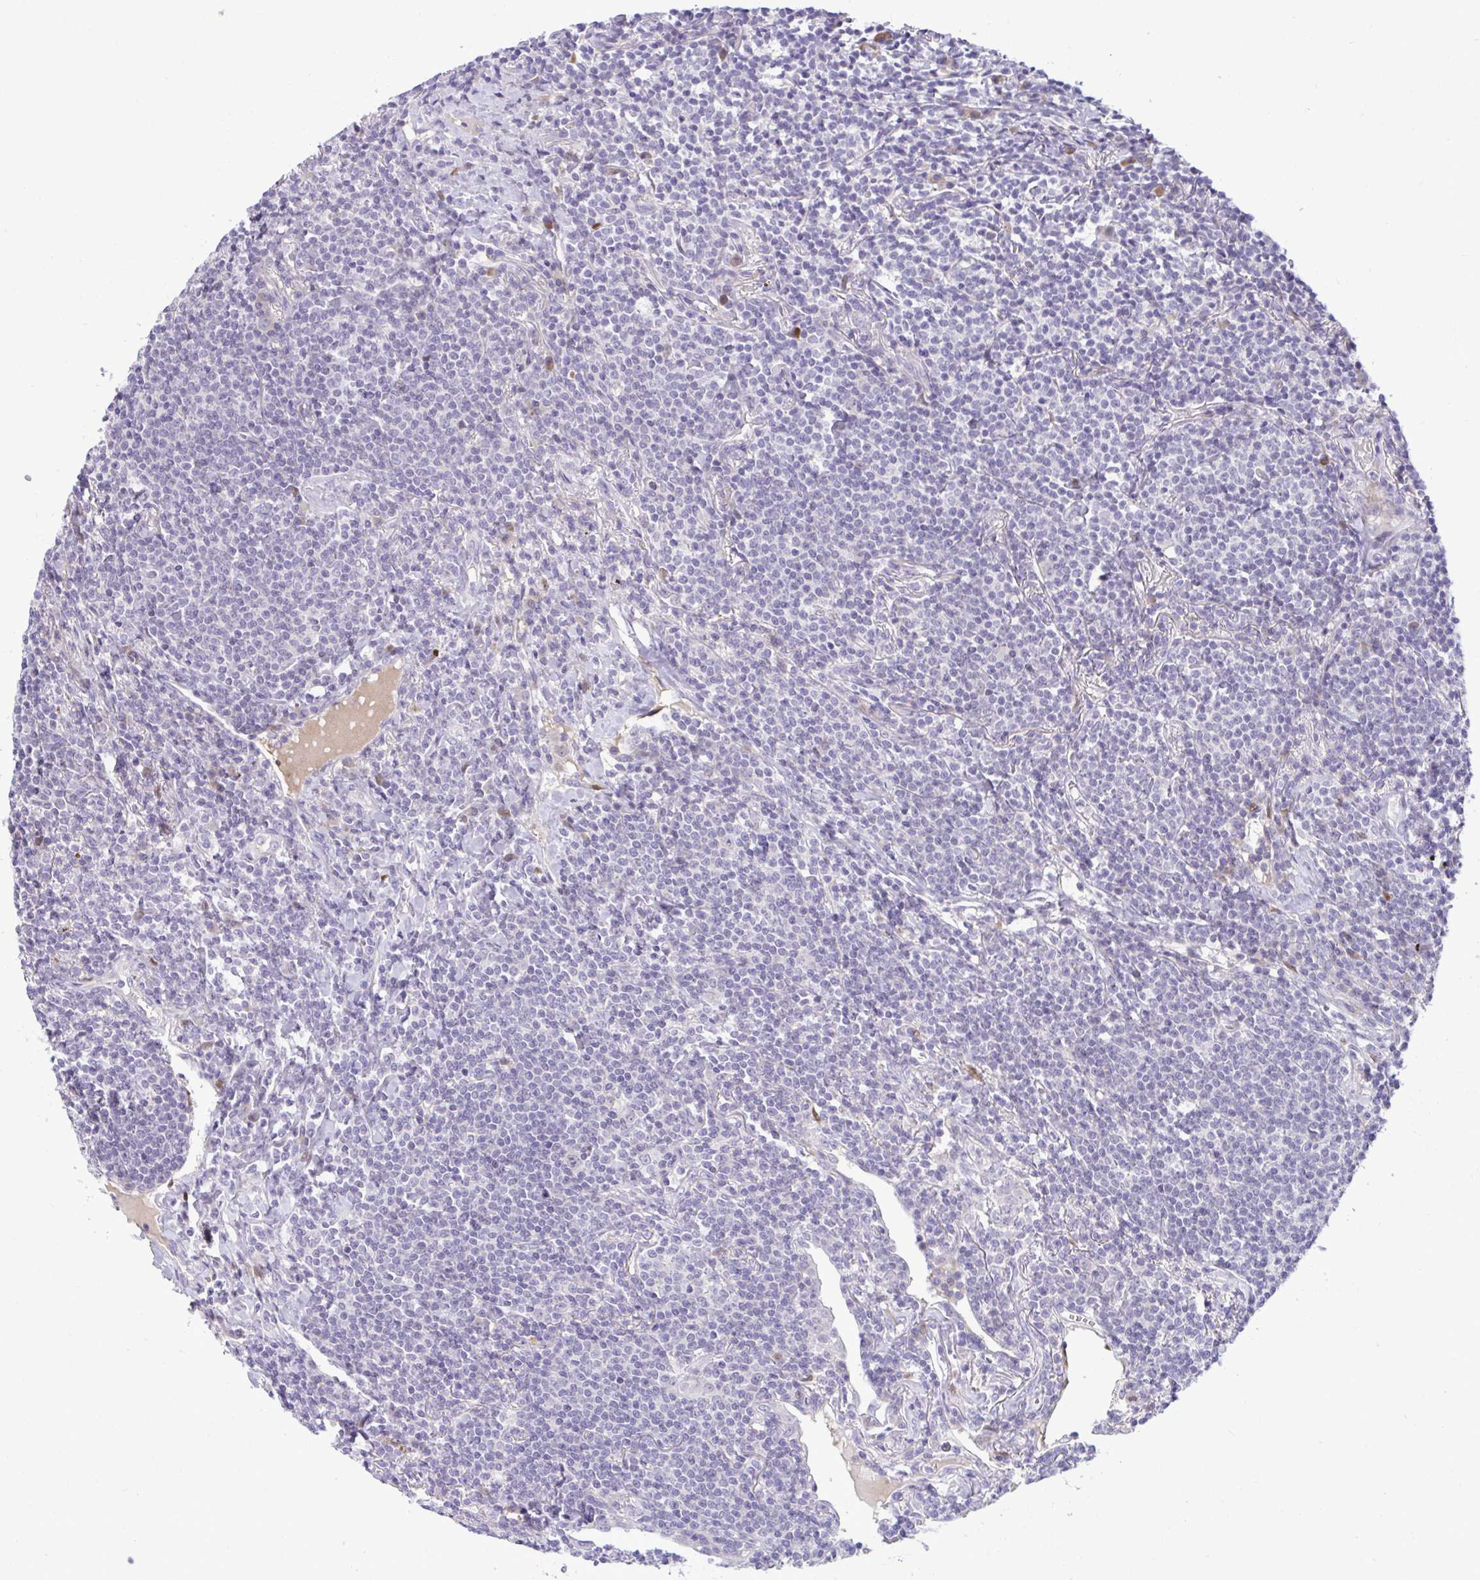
{"staining": {"intensity": "negative", "quantity": "none", "location": "none"}, "tissue": "lymphoma", "cell_type": "Tumor cells", "image_type": "cancer", "snomed": [{"axis": "morphology", "description": "Malignant lymphoma, non-Hodgkin's type, Low grade"}, {"axis": "topography", "description": "Lung"}], "caption": "This is a micrograph of immunohistochemistry (IHC) staining of malignant lymphoma, non-Hodgkin's type (low-grade), which shows no positivity in tumor cells.", "gene": "EPOP", "patient": {"sex": "female", "age": 71}}